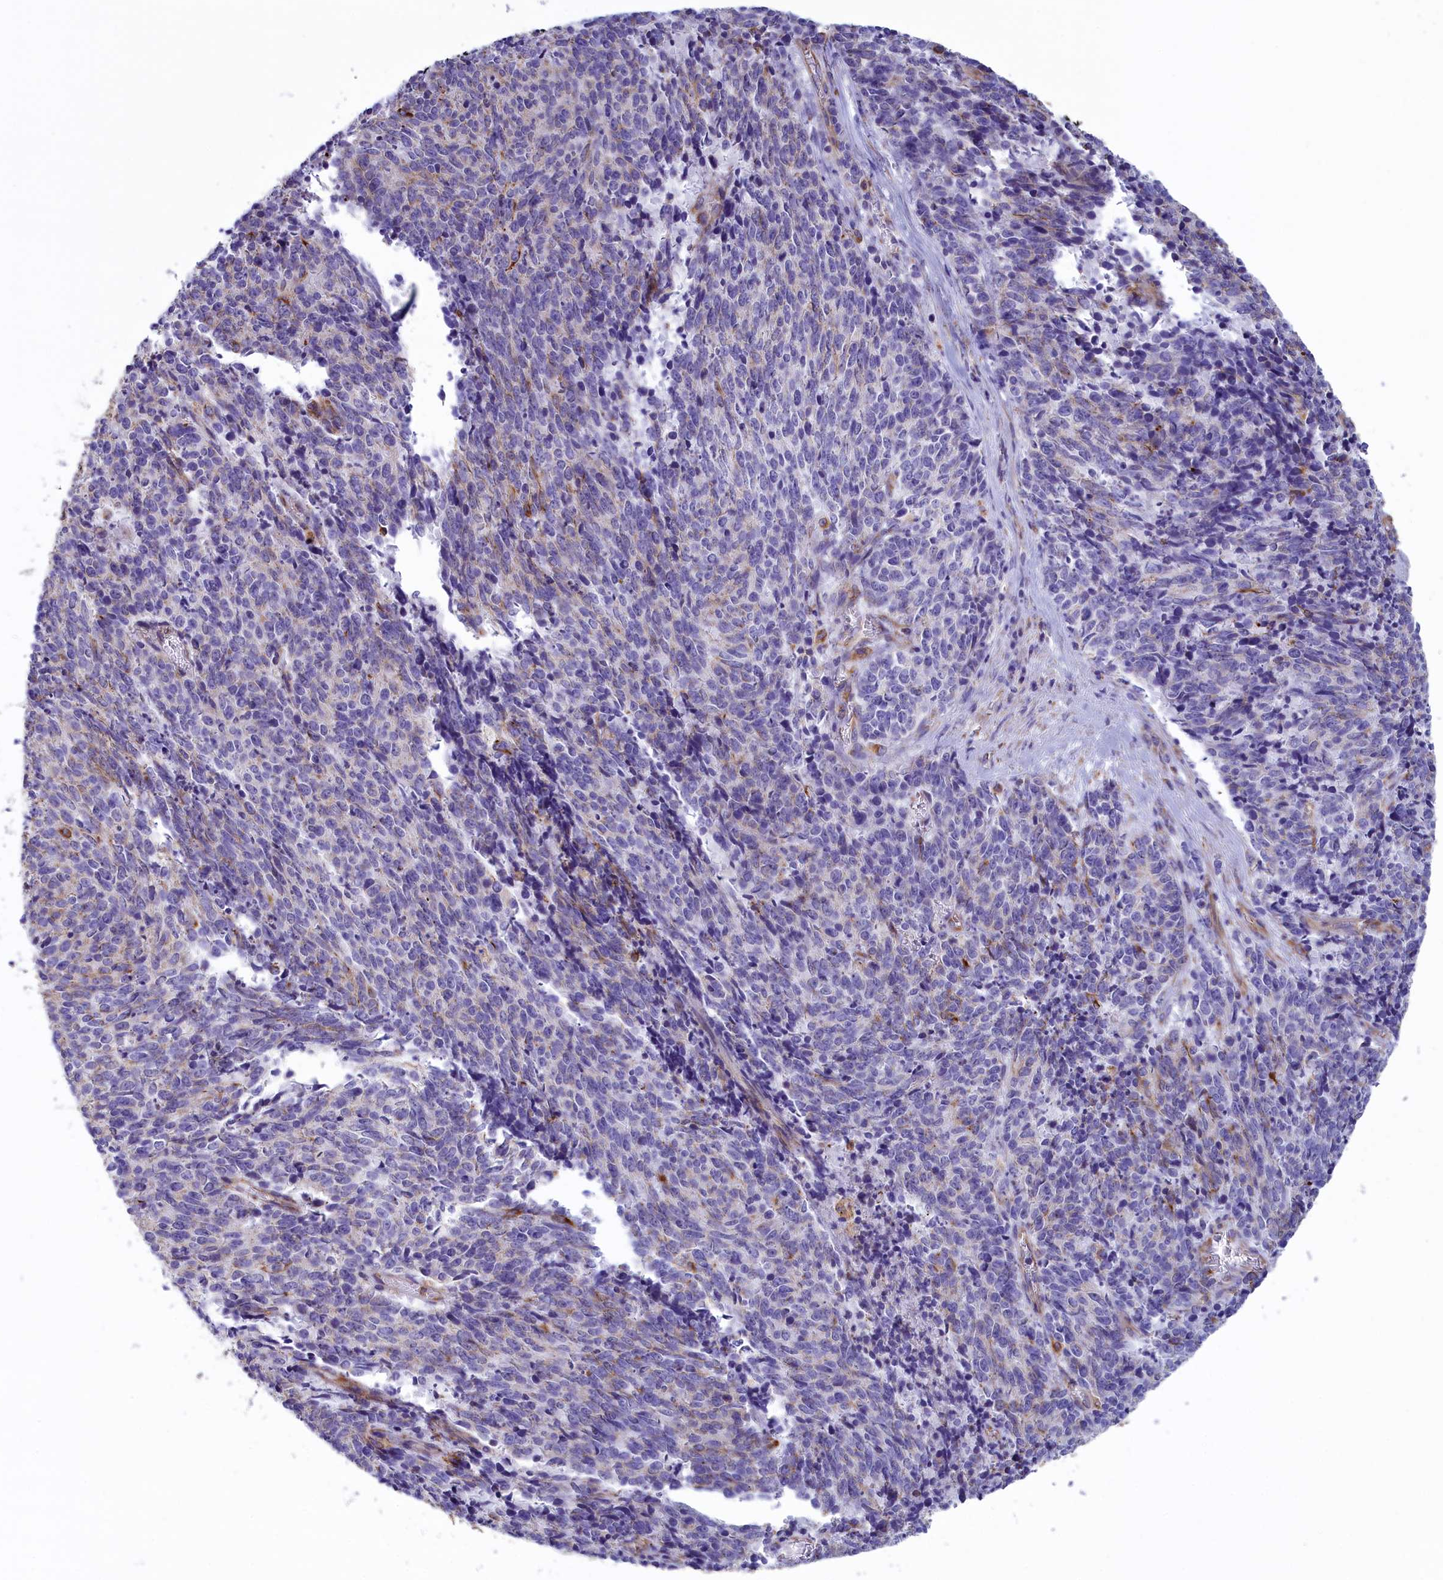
{"staining": {"intensity": "moderate", "quantity": "<25%", "location": "cytoplasmic/membranous"}, "tissue": "cervical cancer", "cell_type": "Tumor cells", "image_type": "cancer", "snomed": [{"axis": "morphology", "description": "Squamous cell carcinoma, NOS"}, {"axis": "topography", "description": "Cervix"}], "caption": "Protein expression analysis of cervical squamous cell carcinoma displays moderate cytoplasmic/membranous positivity in approximately <25% of tumor cells.", "gene": "GATB", "patient": {"sex": "female", "age": 29}}